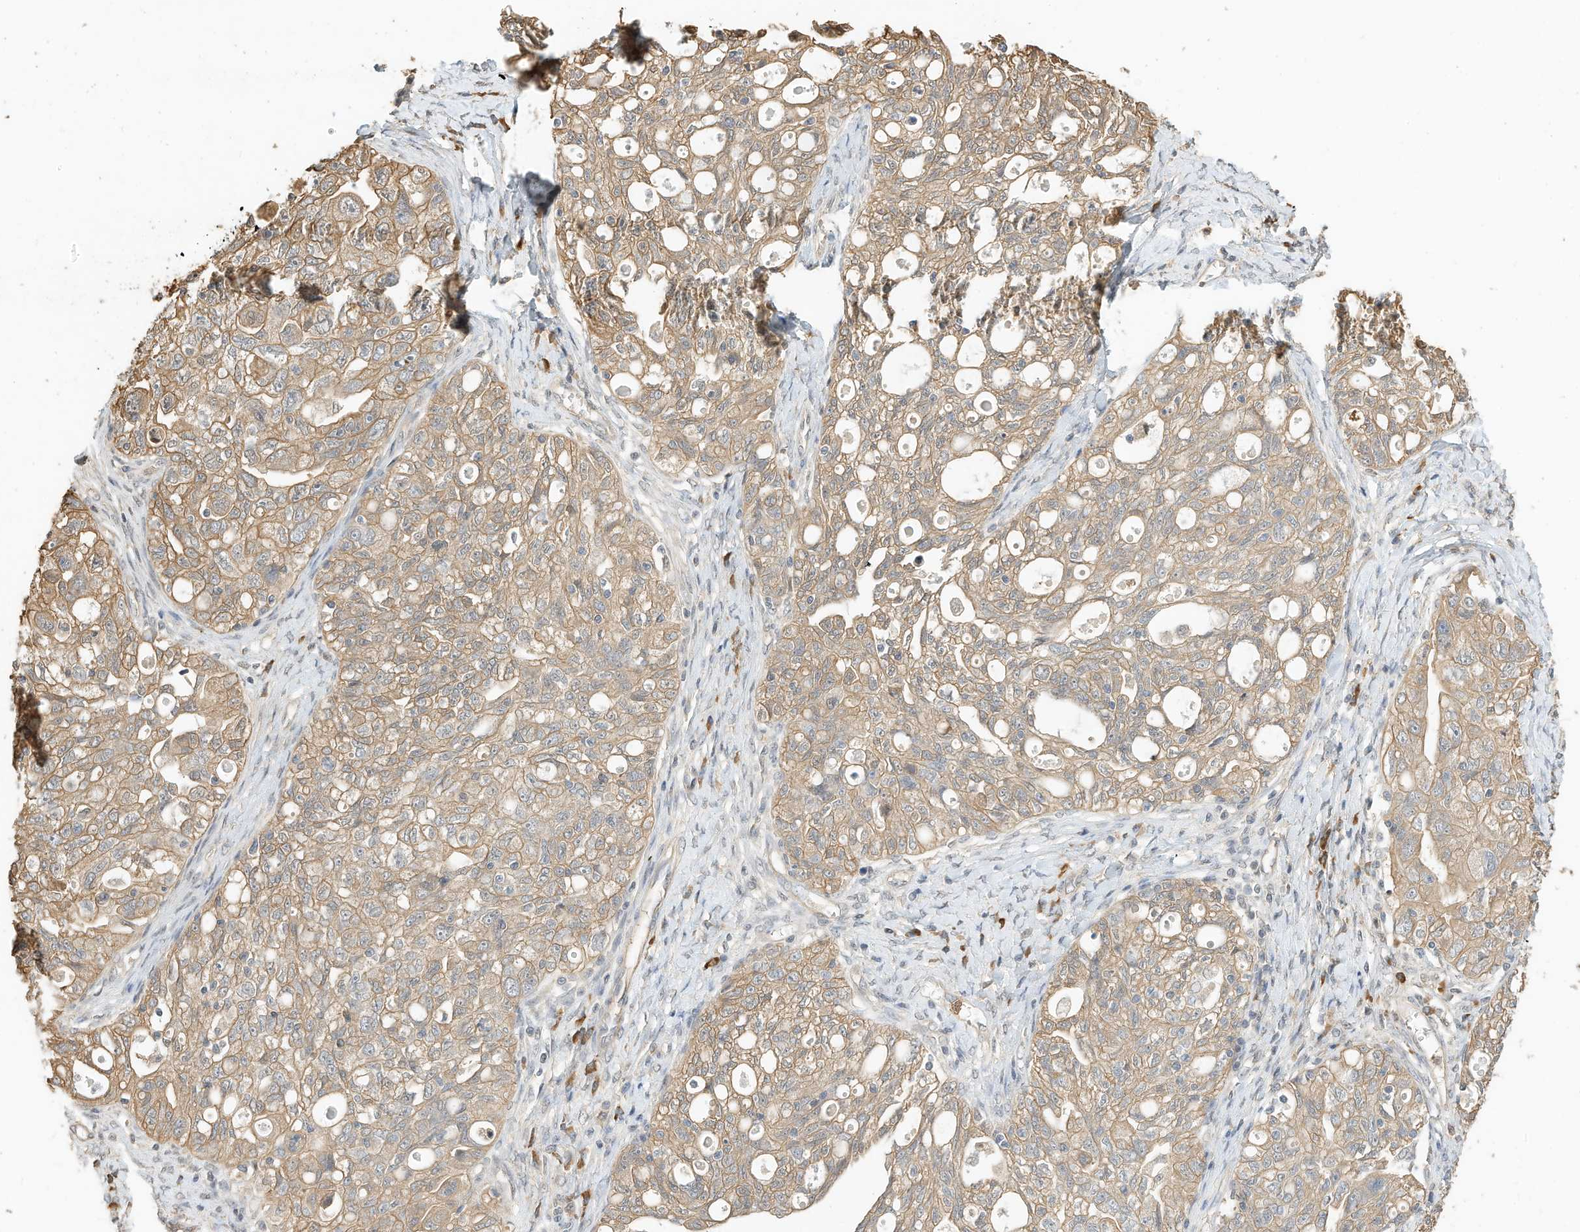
{"staining": {"intensity": "moderate", "quantity": ">75%", "location": "cytoplasmic/membranous"}, "tissue": "ovarian cancer", "cell_type": "Tumor cells", "image_type": "cancer", "snomed": [{"axis": "morphology", "description": "Carcinoma, NOS"}, {"axis": "morphology", "description": "Cystadenocarcinoma, serous, NOS"}, {"axis": "topography", "description": "Ovary"}], "caption": "Brown immunohistochemical staining in serous cystadenocarcinoma (ovarian) displays moderate cytoplasmic/membranous expression in about >75% of tumor cells. Ihc stains the protein of interest in brown and the nuclei are stained blue.", "gene": "OFD1", "patient": {"sex": "female", "age": 69}}